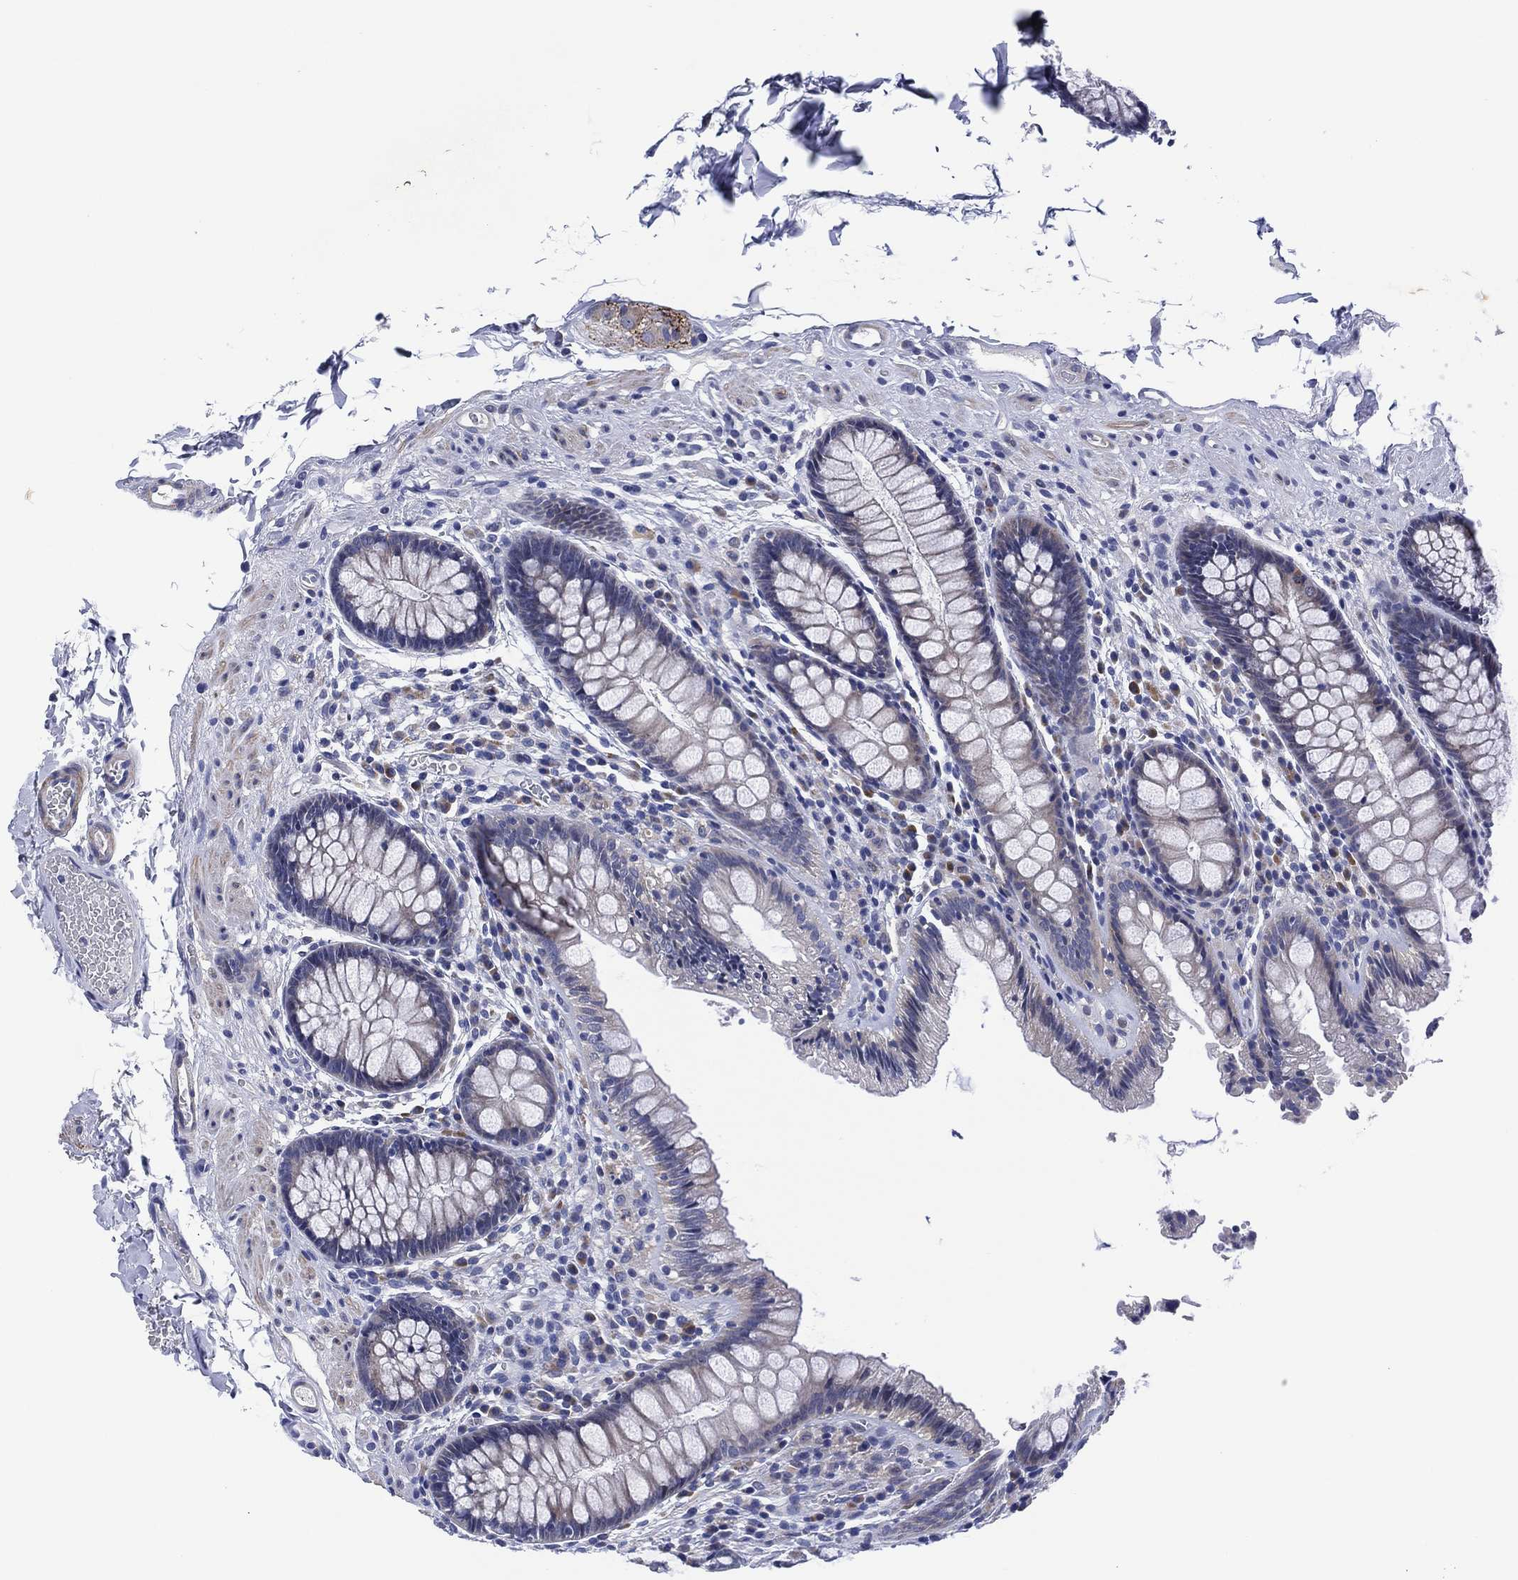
{"staining": {"intensity": "negative", "quantity": "none", "location": "none"}, "tissue": "colon", "cell_type": "Endothelial cells", "image_type": "normal", "snomed": [{"axis": "morphology", "description": "Normal tissue, NOS"}, {"axis": "topography", "description": "Colon"}], "caption": "This histopathology image is of benign colon stained with immunohistochemistry (IHC) to label a protein in brown with the nuclei are counter-stained blue. There is no positivity in endothelial cells. (DAB (3,3'-diaminobenzidine) immunohistochemistry, high magnification).", "gene": "CLIP3", "patient": {"sex": "female", "age": 86}}